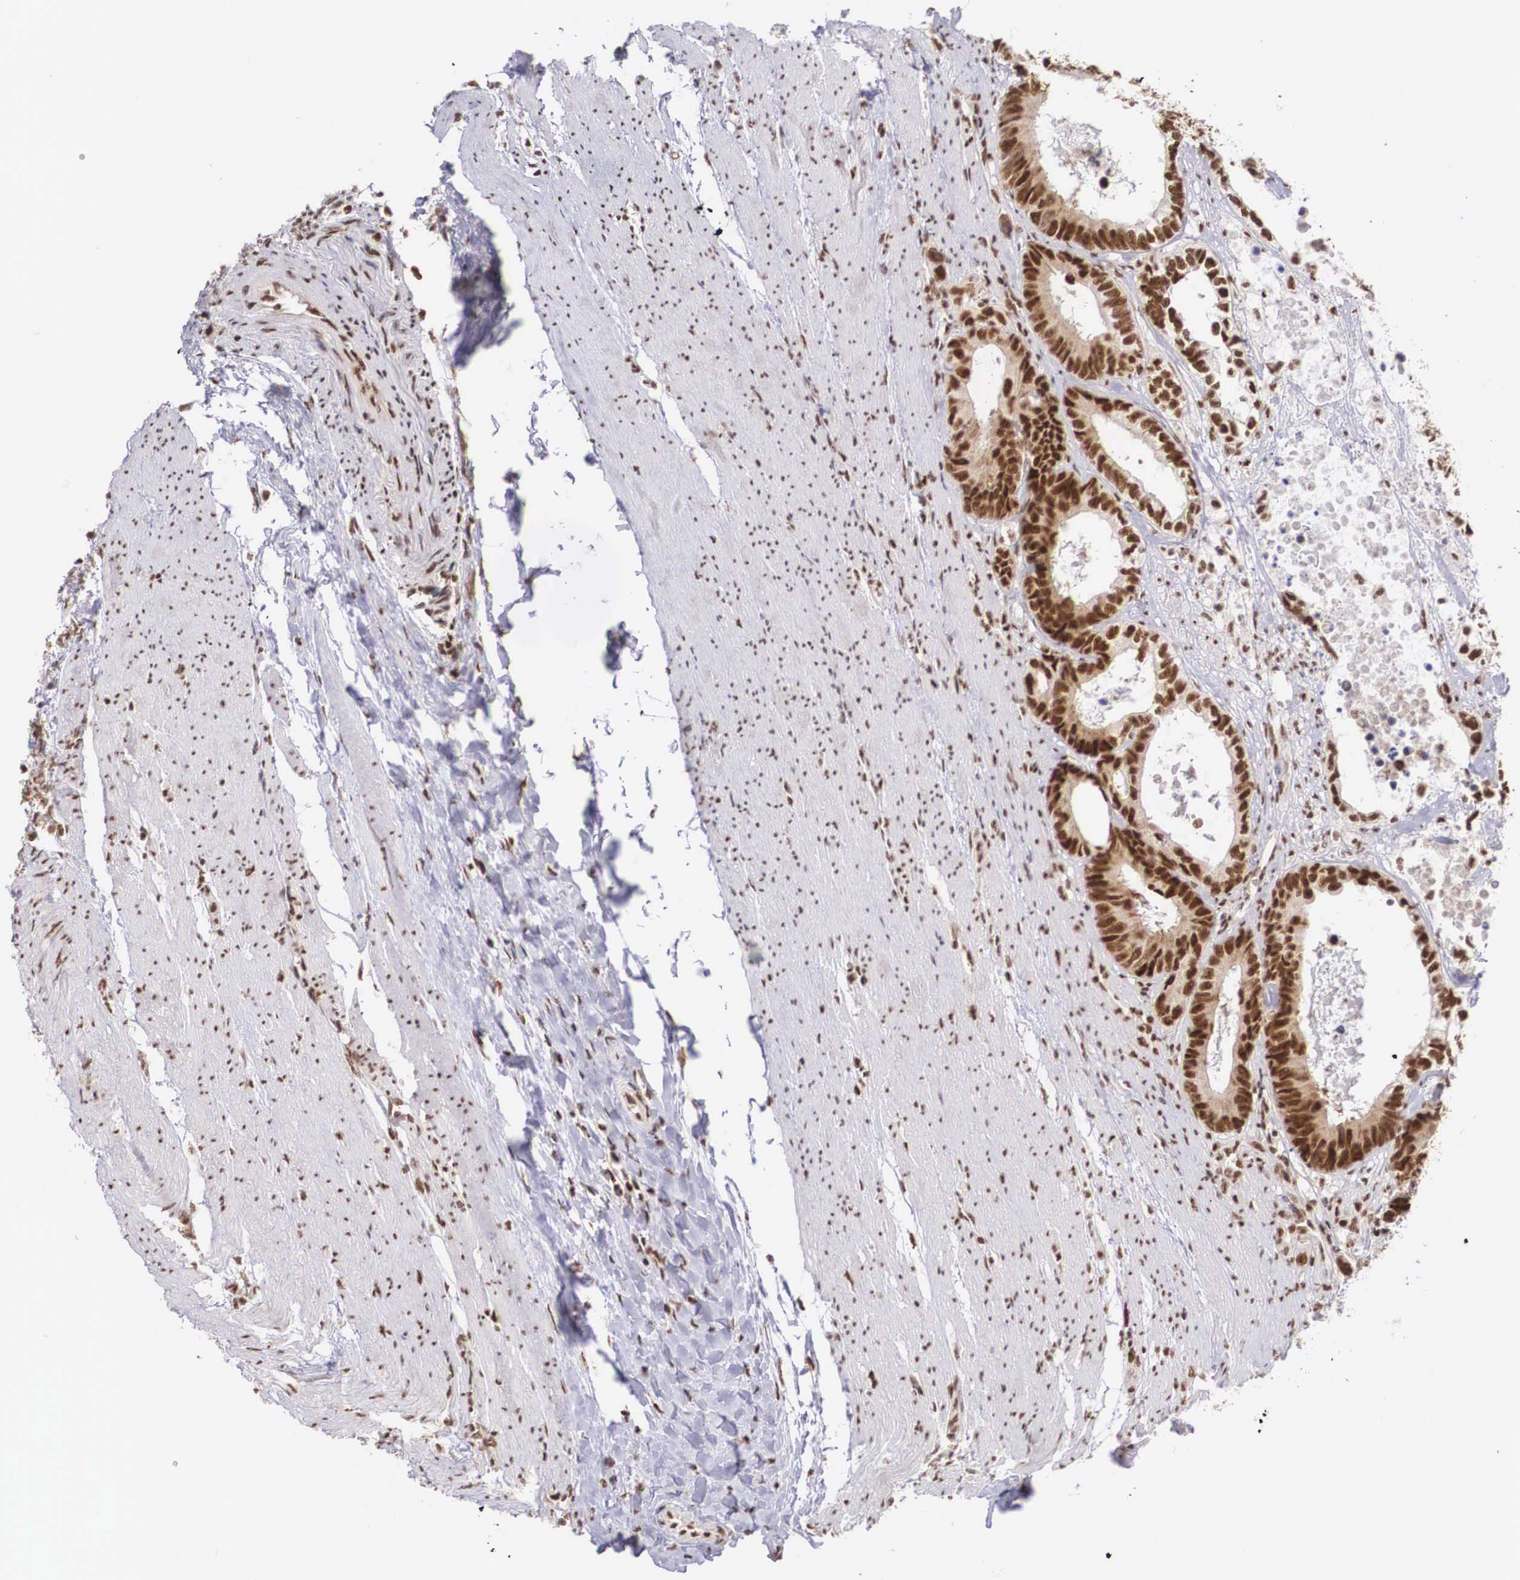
{"staining": {"intensity": "strong", "quantity": ">75%", "location": "nuclear"}, "tissue": "colorectal cancer", "cell_type": "Tumor cells", "image_type": "cancer", "snomed": [{"axis": "morphology", "description": "Adenocarcinoma, NOS"}, {"axis": "topography", "description": "Rectum"}], "caption": "Tumor cells exhibit high levels of strong nuclear positivity in approximately >75% of cells in colorectal cancer (adenocarcinoma).", "gene": "HTATSF1", "patient": {"sex": "female", "age": 98}}